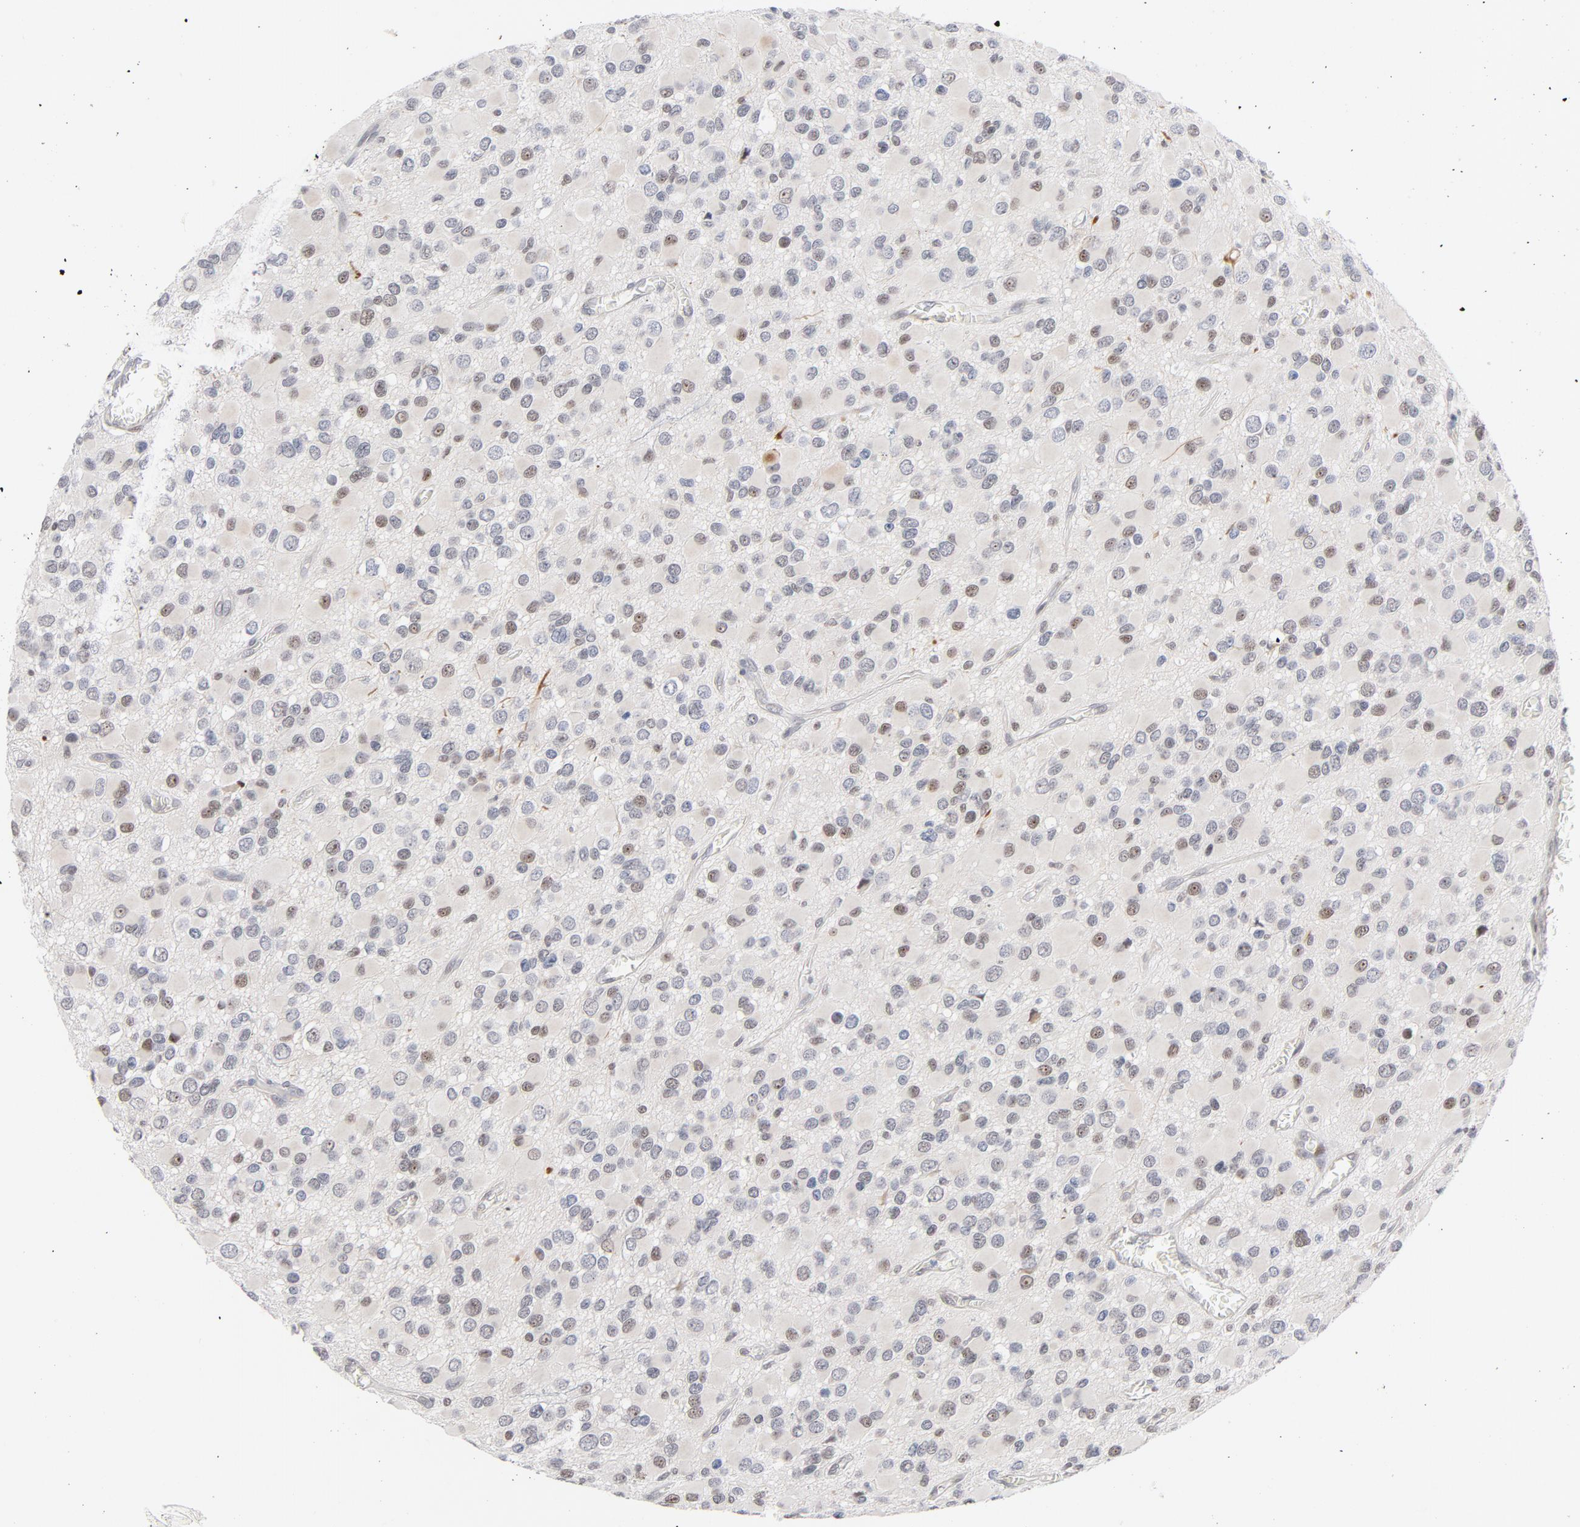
{"staining": {"intensity": "weak", "quantity": "<25%", "location": "nuclear"}, "tissue": "glioma", "cell_type": "Tumor cells", "image_type": "cancer", "snomed": [{"axis": "morphology", "description": "Glioma, malignant, Low grade"}, {"axis": "topography", "description": "Brain"}], "caption": "Histopathology image shows no significant protein expression in tumor cells of glioma. (DAB (3,3'-diaminobenzidine) IHC visualized using brightfield microscopy, high magnification).", "gene": "NFIC", "patient": {"sex": "male", "age": 42}}